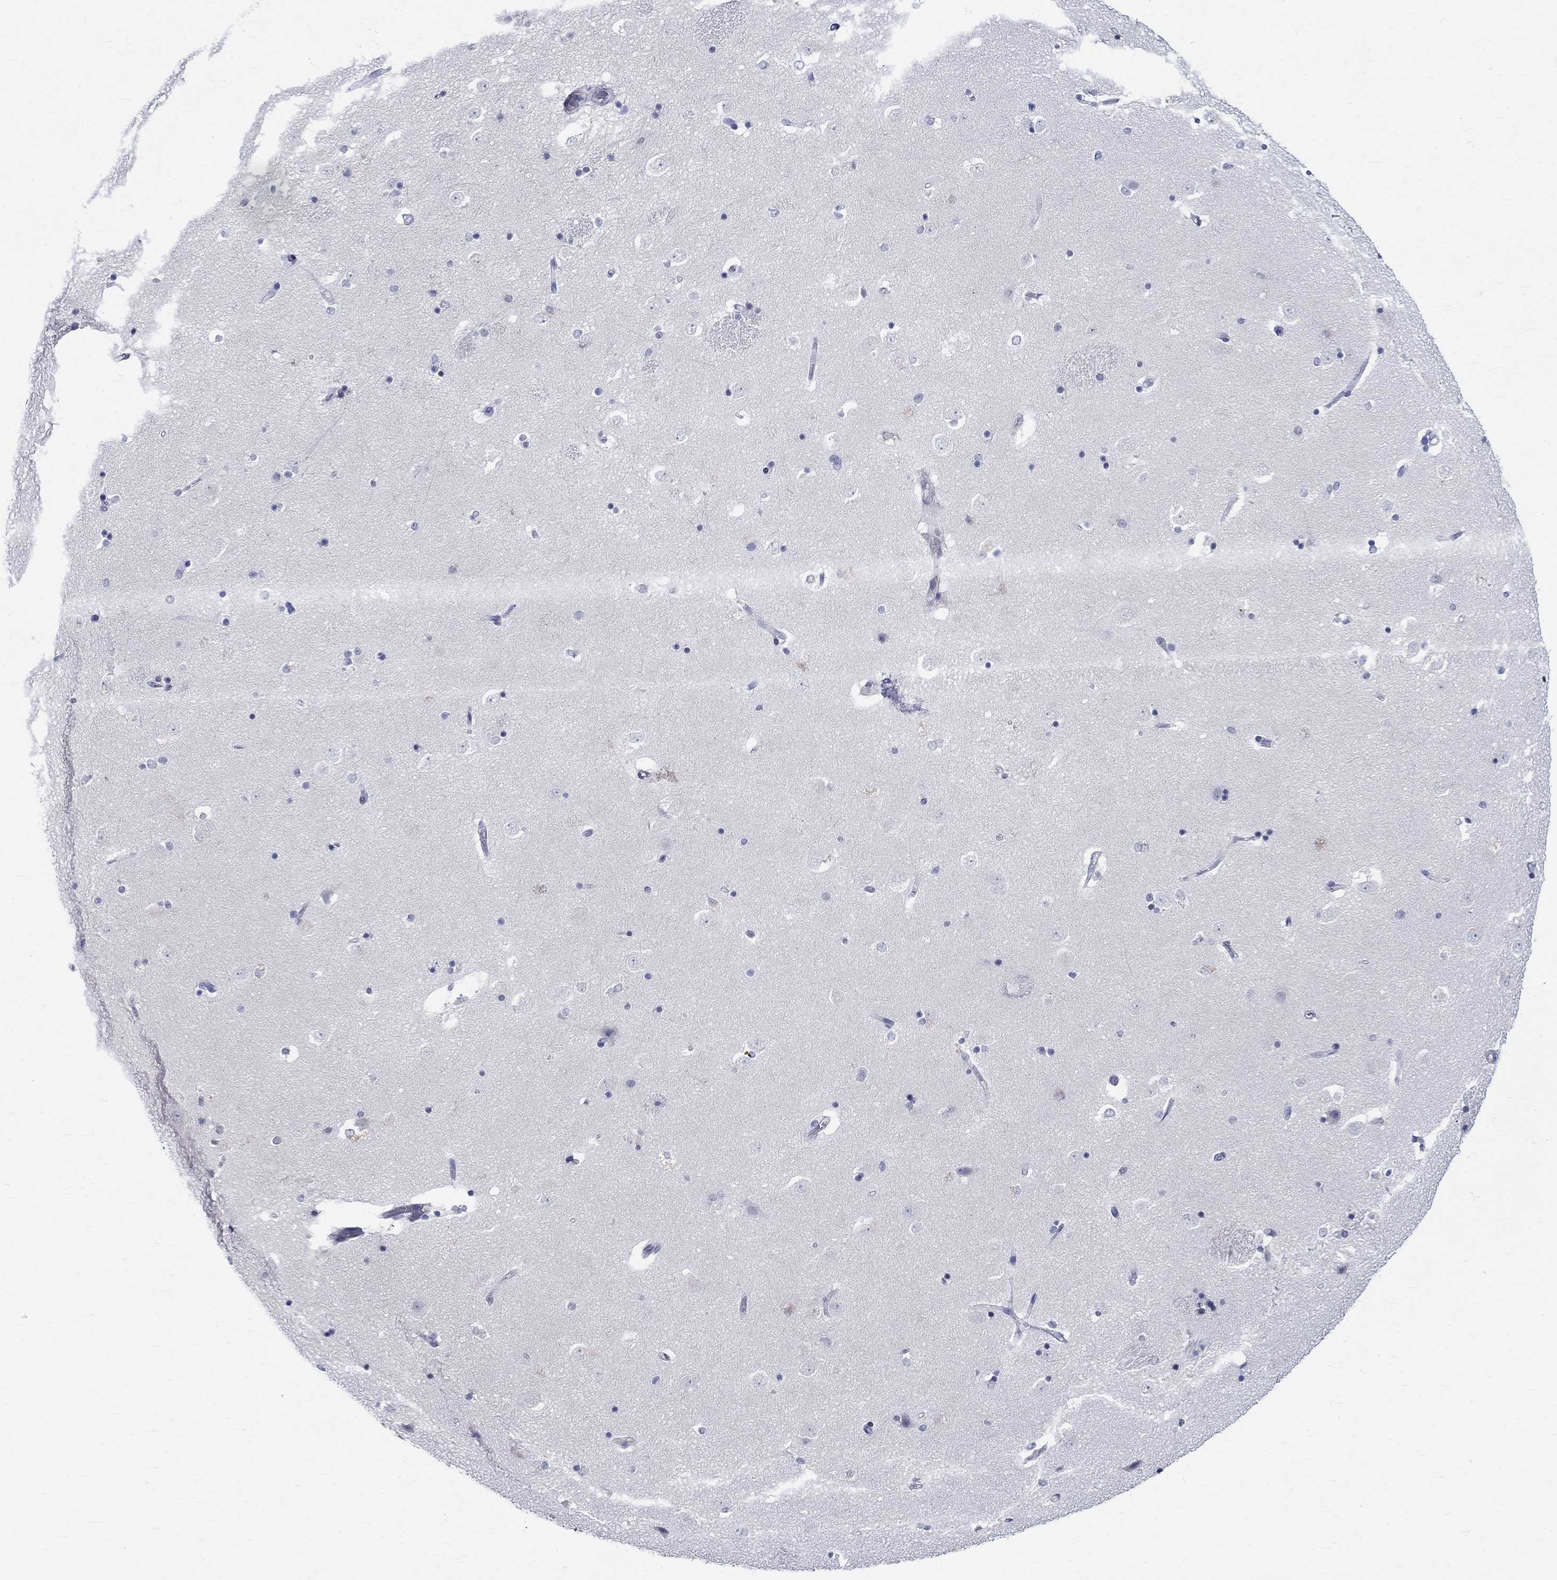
{"staining": {"intensity": "negative", "quantity": "none", "location": "none"}, "tissue": "caudate", "cell_type": "Glial cells", "image_type": "normal", "snomed": [{"axis": "morphology", "description": "Normal tissue, NOS"}, {"axis": "topography", "description": "Lateral ventricle wall"}], "caption": "Protein analysis of normal caudate displays no significant staining in glial cells. (Stains: DAB (3,3'-diaminobenzidine) immunohistochemistry (IHC) with hematoxylin counter stain, Microscopy: brightfield microscopy at high magnification).", "gene": "CETN1", "patient": {"sex": "male", "age": 51}}